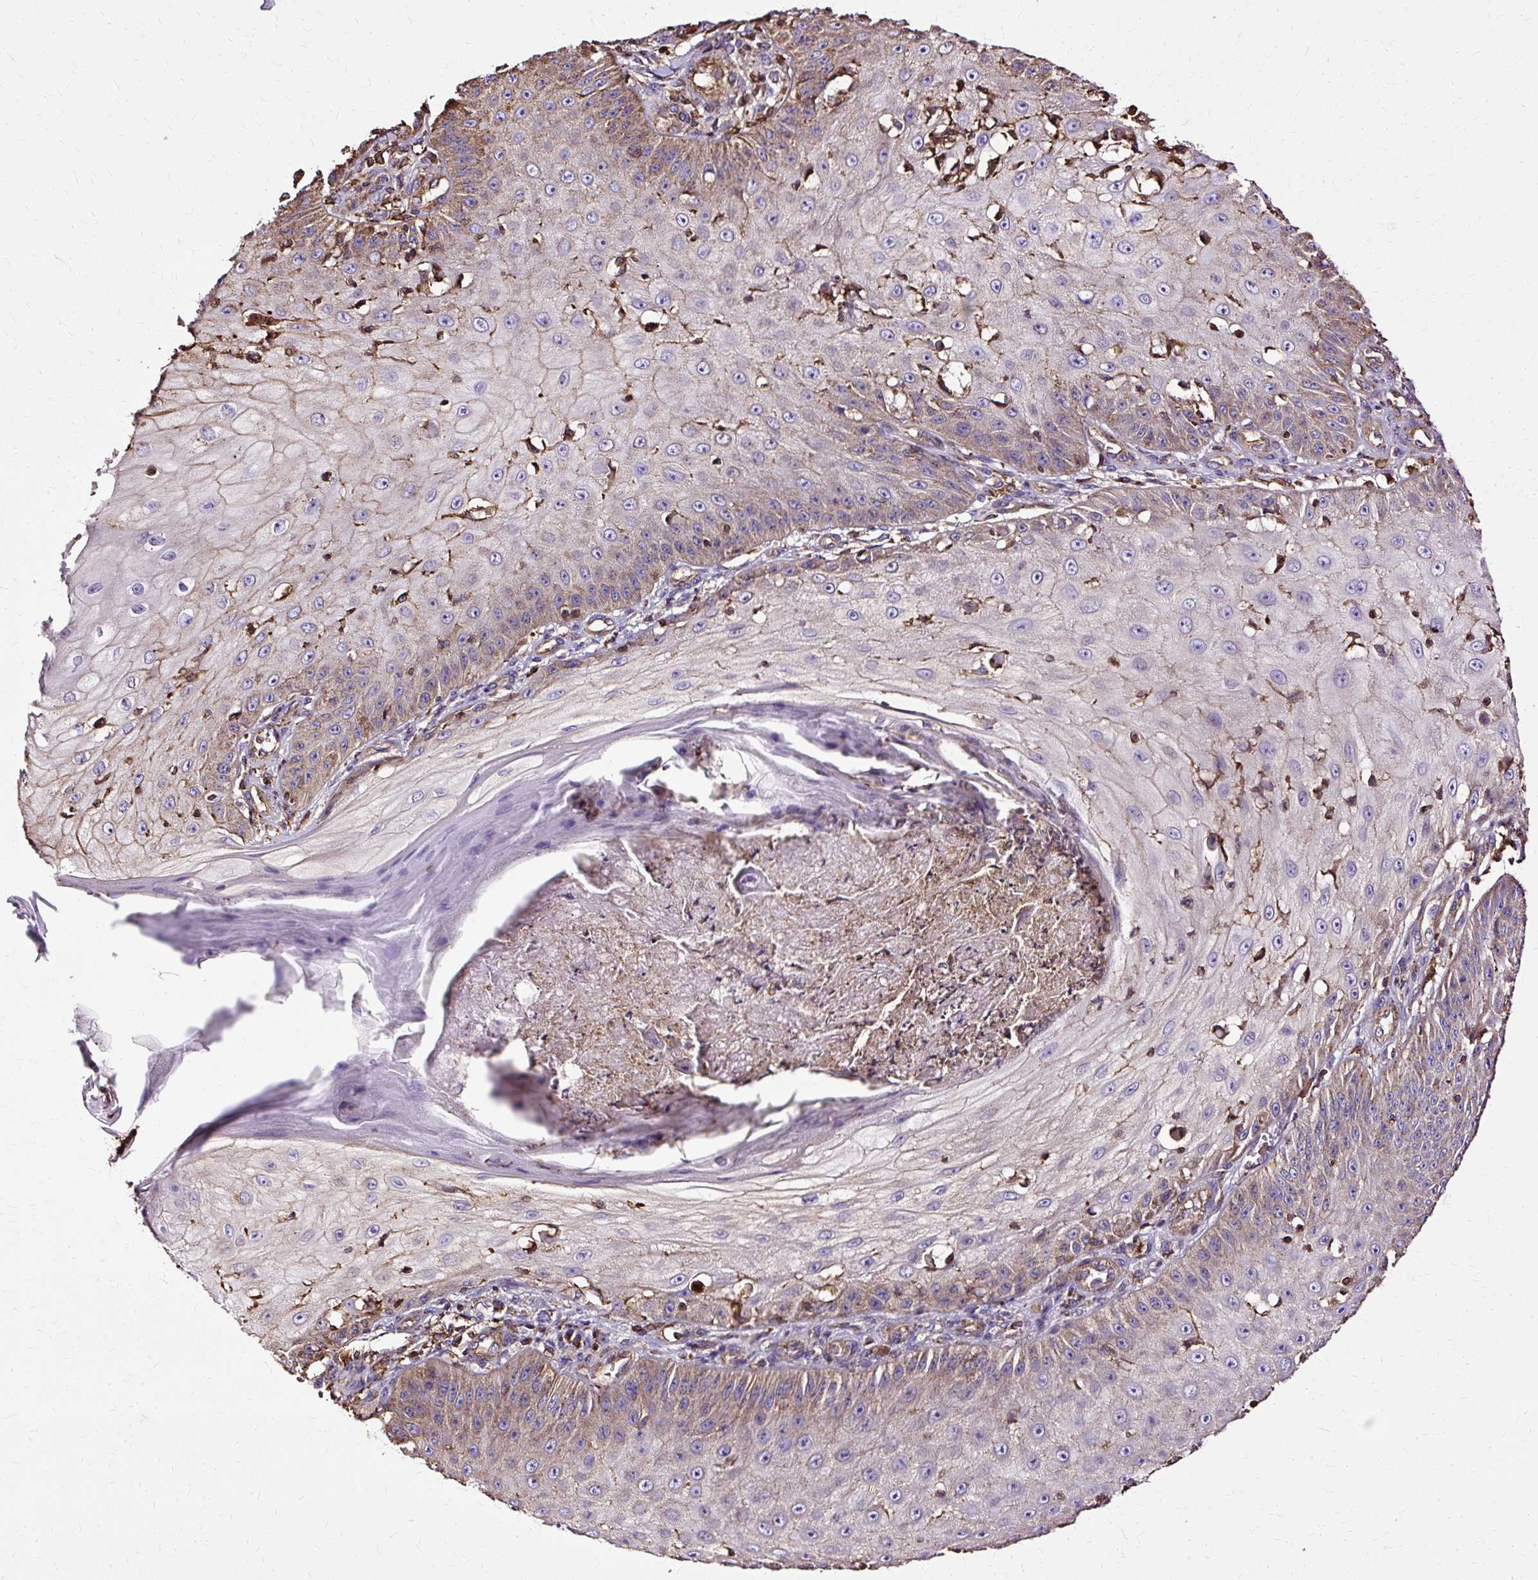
{"staining": {"intensity": "moderate", "quantity": "<25%", "location": "cytoplasmic/membranous"}, "tissue": "skin cancer", "cell_type": "Tumor cells", "image_type": "cancer", "snomed": [{"axis": "morphology", "description": "Squamous cell carcinoma, NOS"}, {"axis": "topography", "description": "Skin"}], "caption": "There is low levels of moderate cytoplasmic/membranous expression in tumor cells of skin cancer (squamous cell carcinoma), as demonstrated by immunohistochemical staining (brown color).", "gene": "KLHL11", "patient": {"sex": "male", "age": 70}}